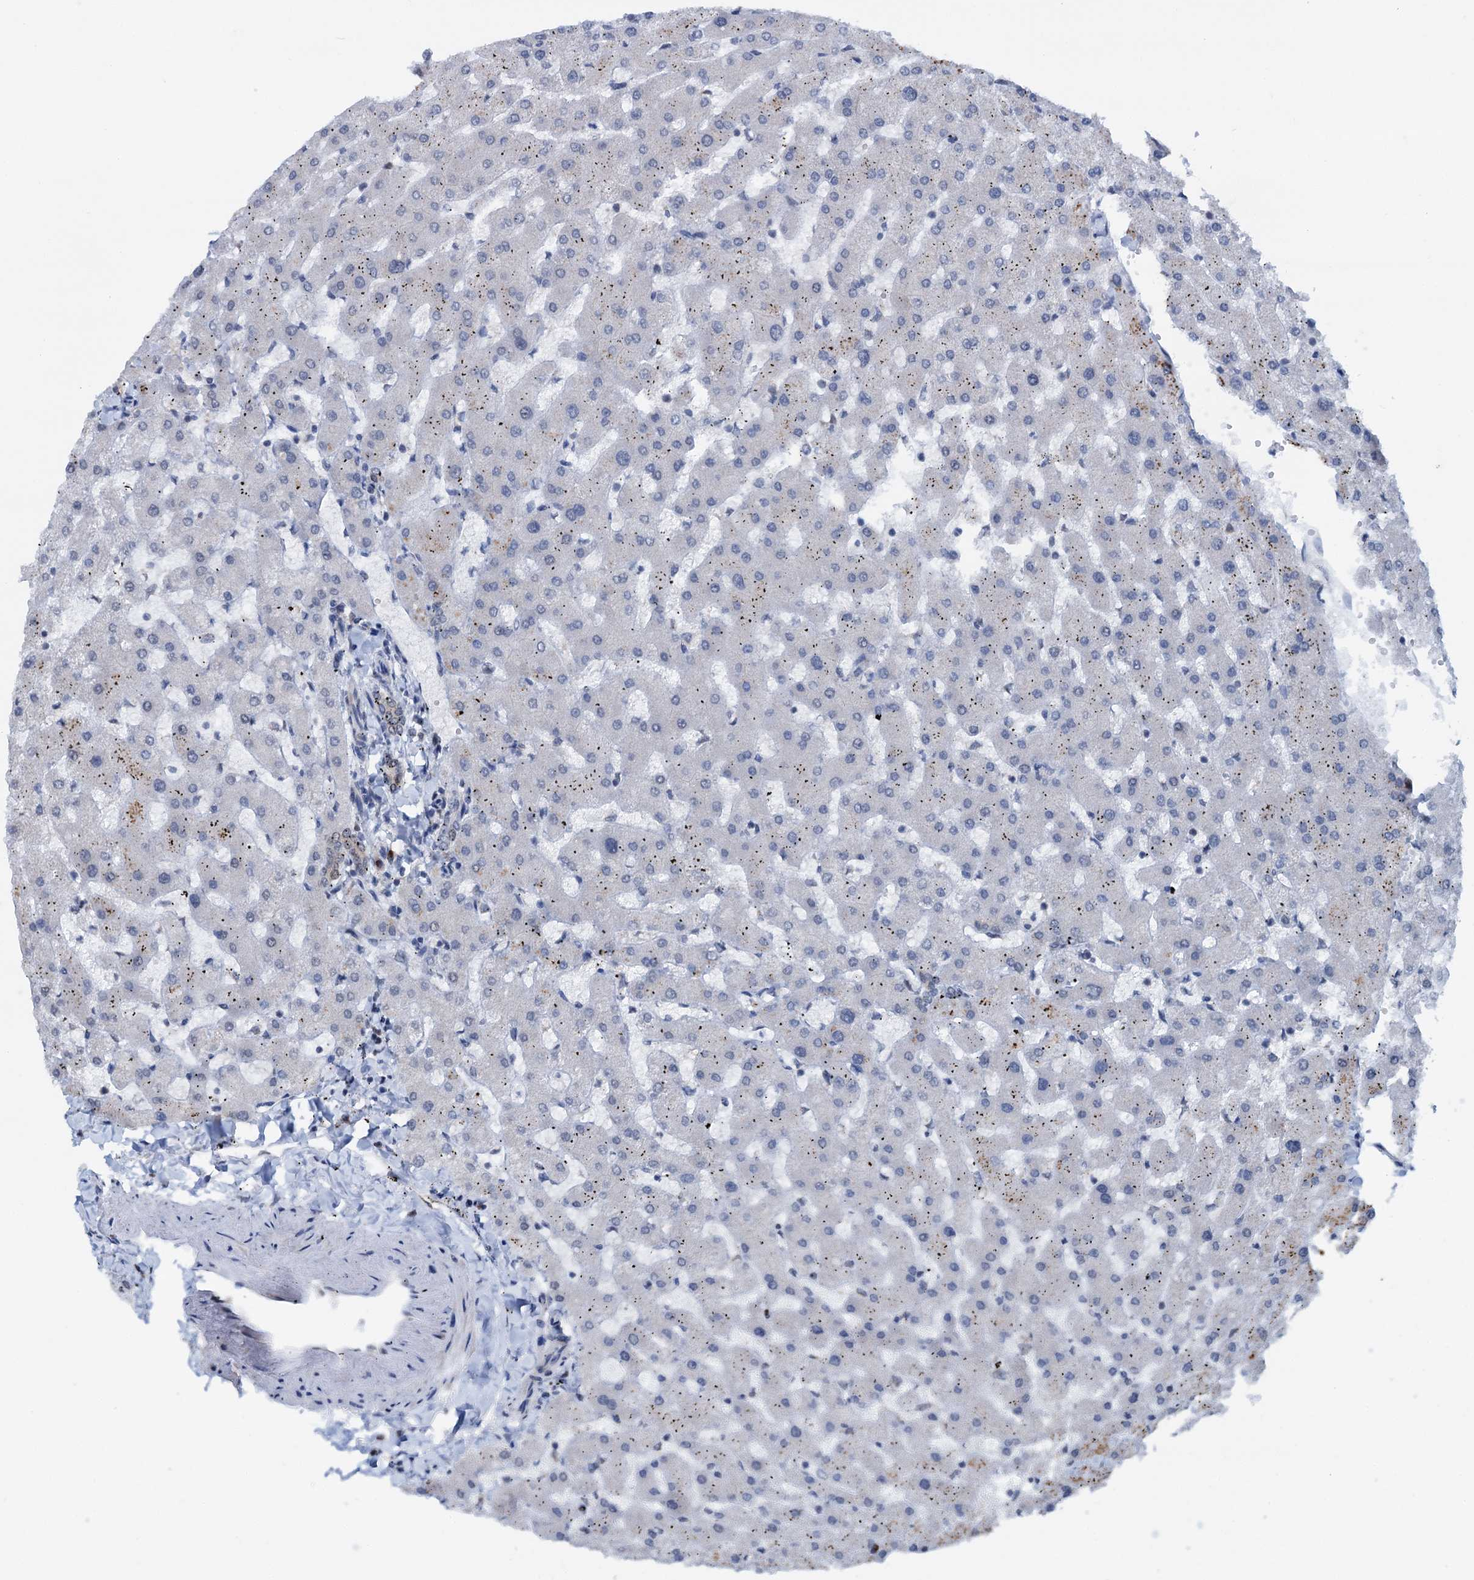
{"staining": {"intensity": "negative", "quantity": "none", "location": "none"}, "tissue": "liver", "cell_type": "Cholangiocytes", "image_type": "normal", "snomed": [{"axis": "morphology", "description": "Normal tissue, NOS"}, {"axis": "topography", "description": "Liver"}], "caption": "Immunohistochemistry (IHC) histopathology image of unremarkable liver: human liver stained with DAB (3,3'-diaminobenzidine) demonstrates no significant protein staining in cholangiocytes.", "gene": "SHLD1", "patient": {"sex": "female", "age": 63}}